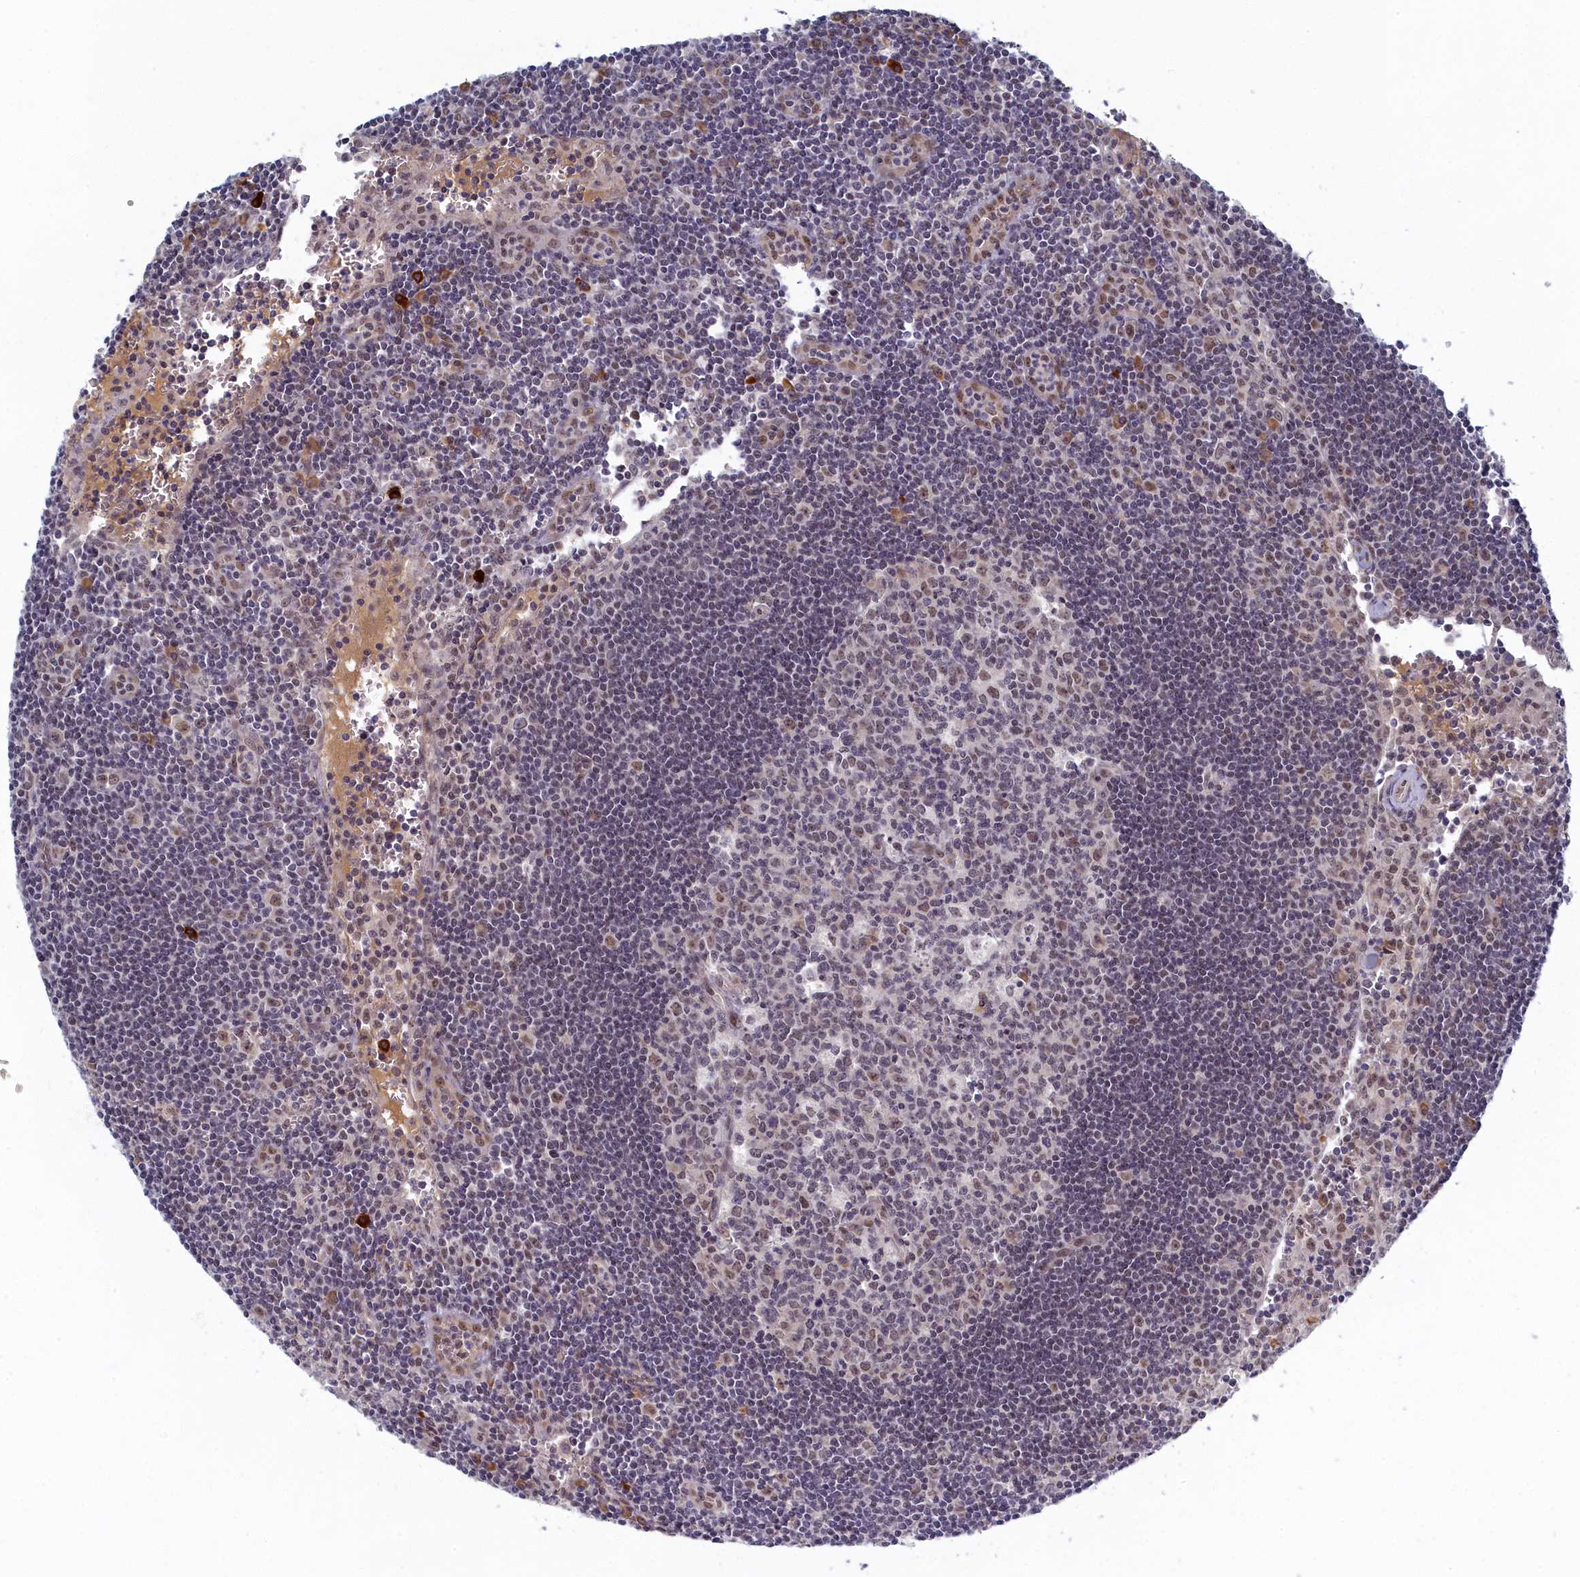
{"staining": {"intensity": "weak", "quantity": "<25%", "location": "nuclear"}, "tissue": "lymph node", "cell_type": "Germinal center cells", "image_type": "normal", "snomed": [{"axis": "morphology", "description": "Normal tissue, NOS"}, {"axis": "topography", "description": "Lymph node"}], "caption": "Human lymph node stained for a protein using immunohistochemistry (IHC) reveals no expression in germinal center cells.", "gene": "DNAJC17", "patient": {"sex": "female", "age": 32}}